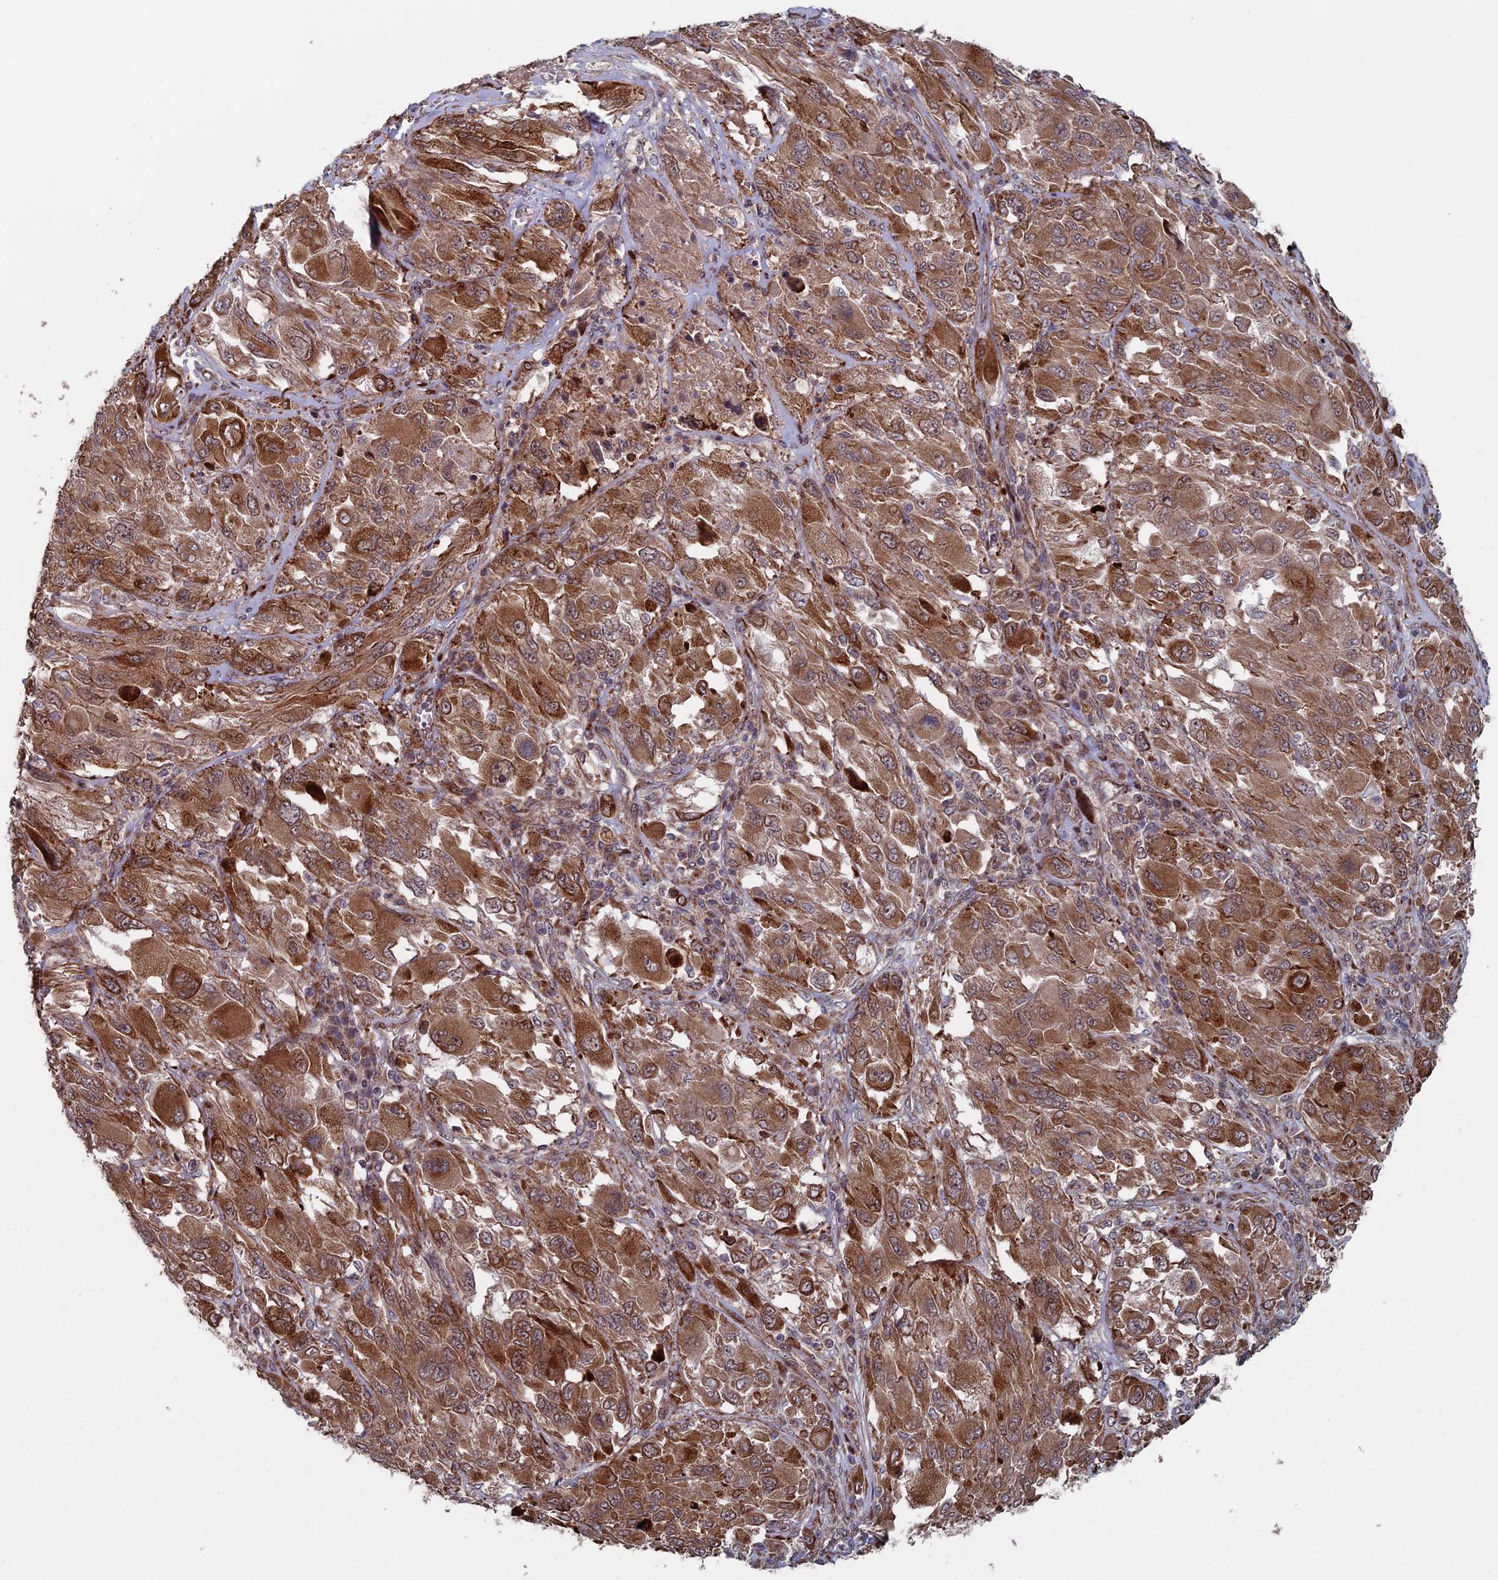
{"staining": {"intensity": "moderate", "quantity": ">75%", "location": "cytoplasmic/membranous"}, "tissue": "melanoma", "cell_type": "Tumor cells", "image_type": "cancer", "snomed": [{"axis": "morphology", "description": "Malignant melanoma, NOS"}, {"axis": "topography", "description": "Skin"}], "caption": "The immunohistochemical stain labels moderate cytoplasmic/membranous expression in tumor cells of melanoma tissue. The staining was performed using DAB (3,3'-diaminobenzidine), with brown indicating positive protein expression. Nuclei are stained blue with hematoxylin.", "gene": "GTF2IRD1", "patient": {"sex": "female", "age": 91}}